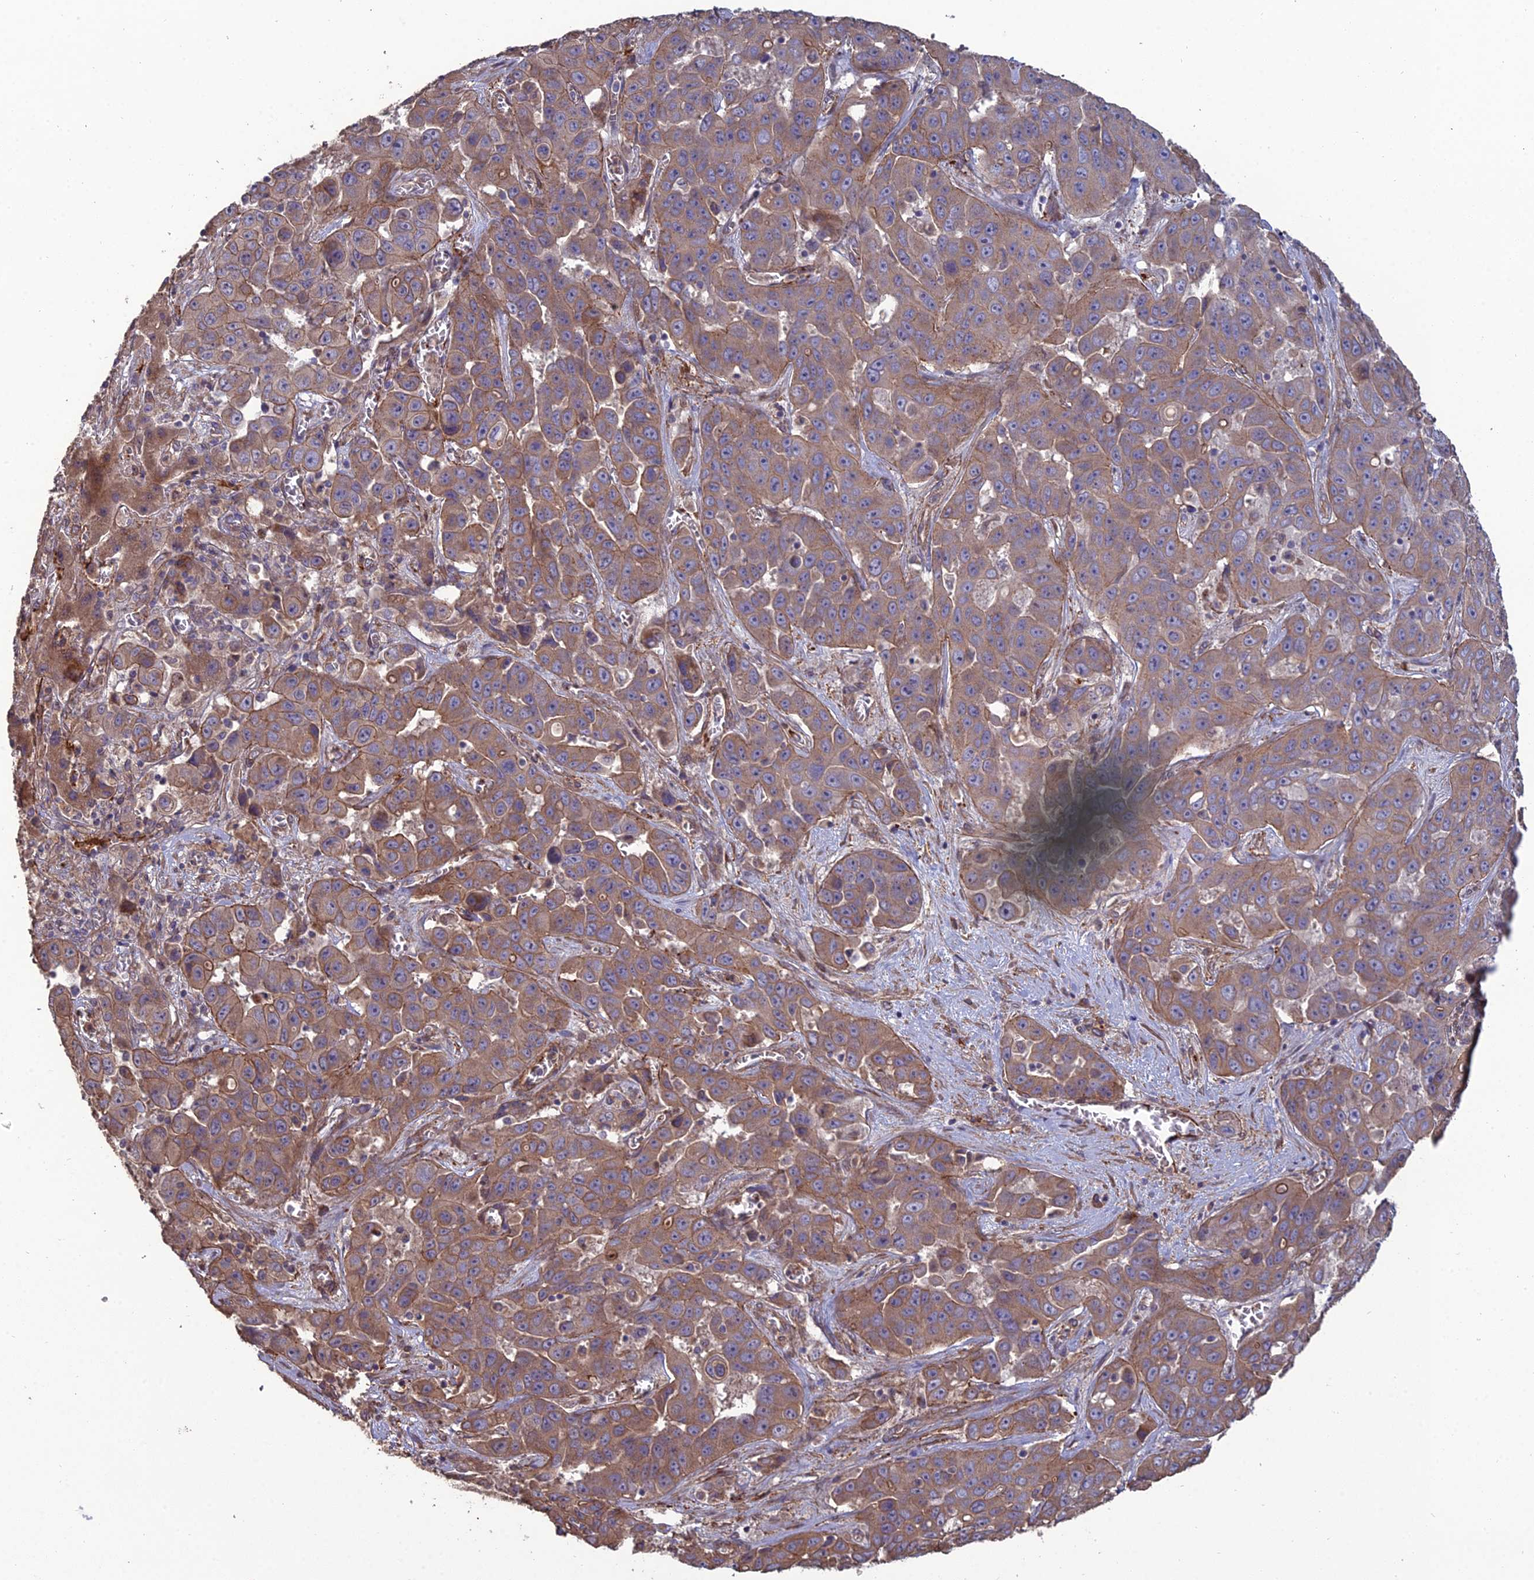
{"staining": {"intensity": "moderate", "quantity": ">75%", "location": "cytoplasmic/membranous"}, "tissue": "liver cancer", "cell_type": "Tumor cells", "image_type": "cancer", "snomed": [{"axis": "morphology", "description": "Cholangiocarcinoma"}, {"axis": "topography", "description": "Liver"}], "caption": "Human liver cancer (cholangiocarcinoma) stained with a protein marker exhibits moderate staining in tumor cells.", "gene": "ATP6V0A2", "patient": {"sex": "female", "age": 52}}